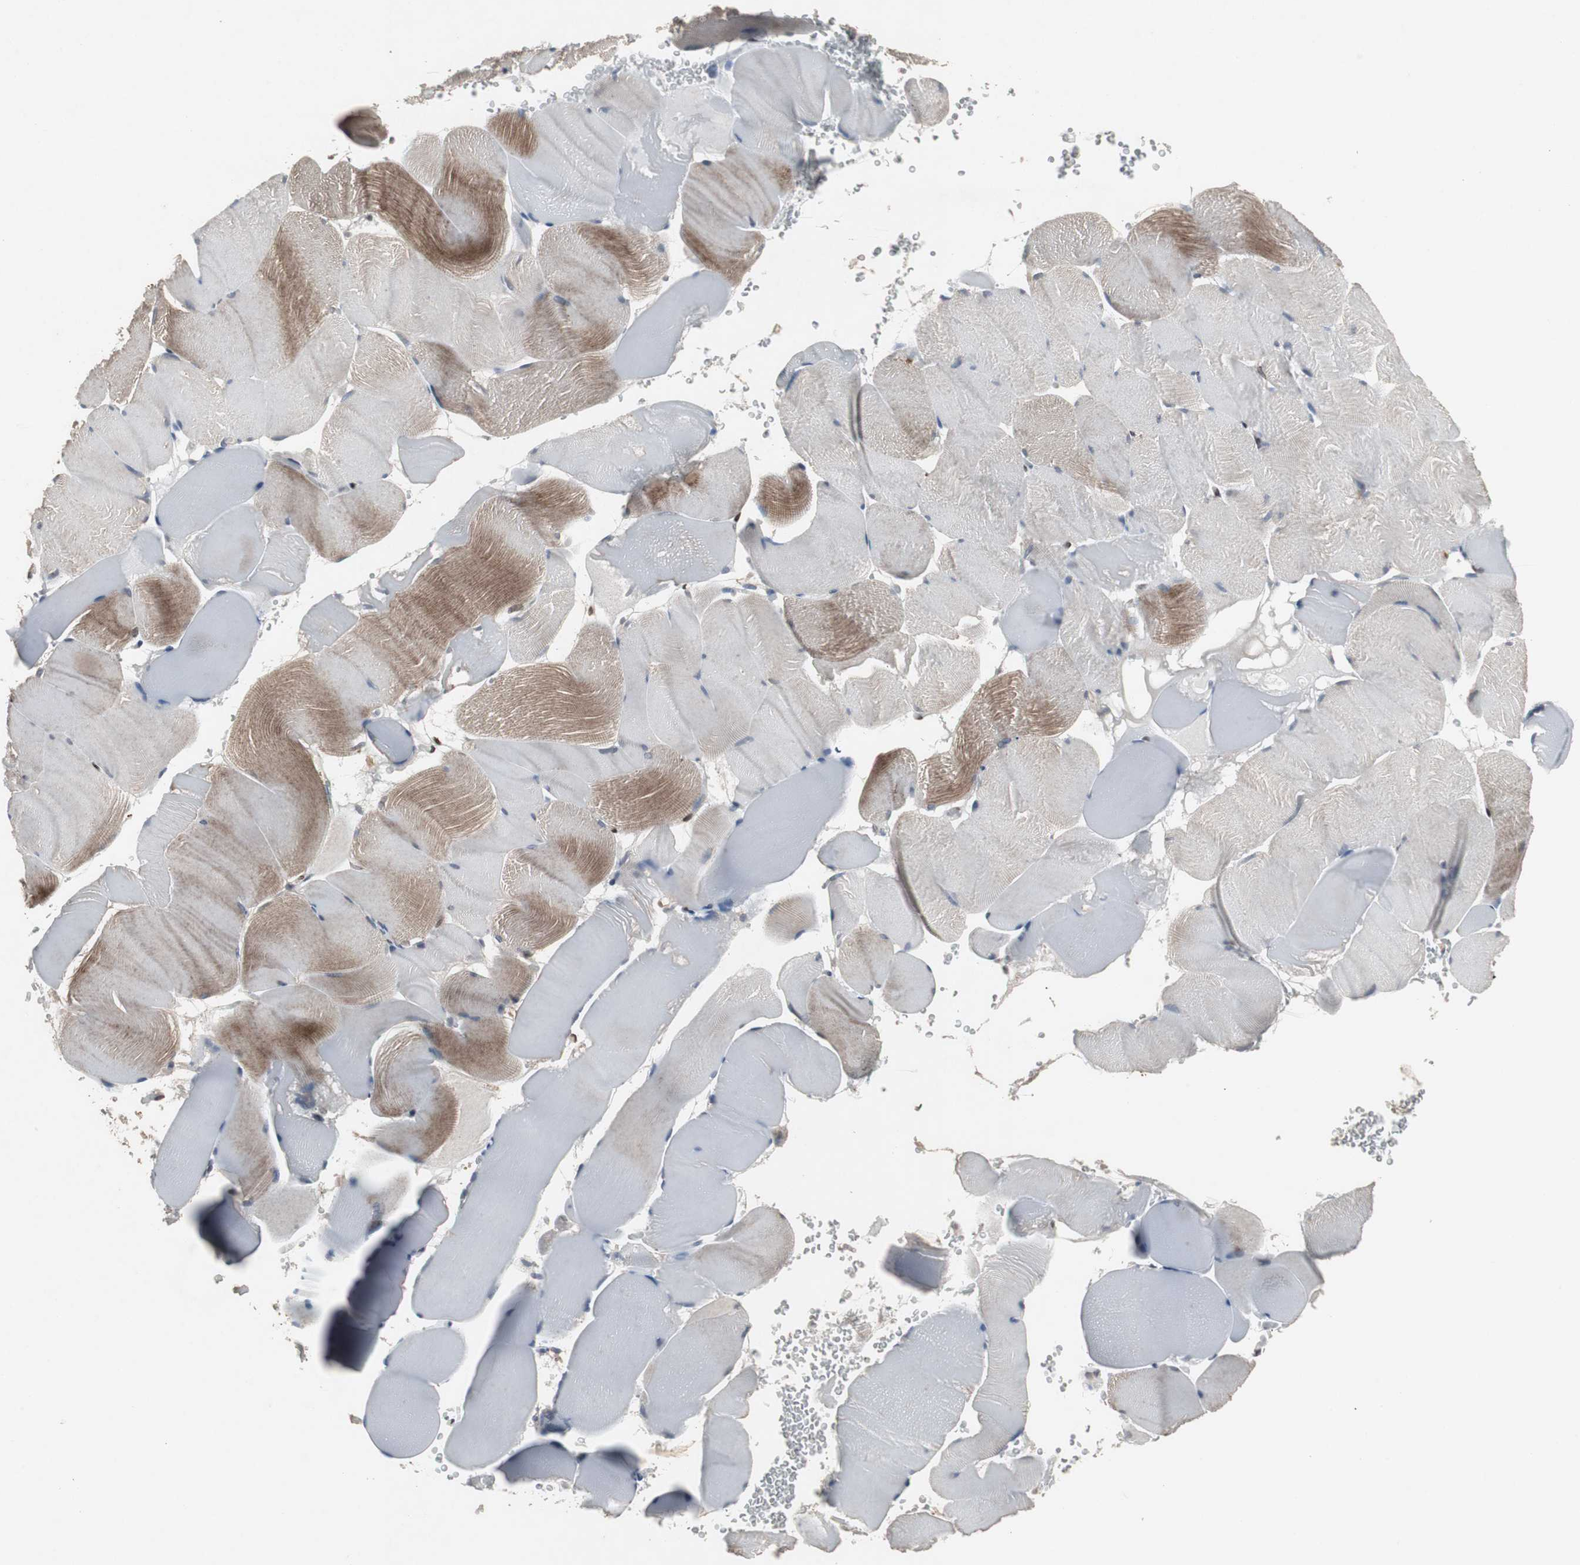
{"staining": {"intensity": "strong", "quantity": "25%-75%", "location": "cytoplasmic/membranous"}, "tissue": "skeletal muscle", "cell_type": "Myocytes", "image_type": "normal", "snomed": [{"axis": "morphology", "description": "Normal tissue, NOS"}, {"axis": "topography", "description": "Skeletal muscle"}], "caption": "DAB immunohistochemical staining of normal human skeletal muscle shows strong cytoplasmic/membranous protein staining in about 25%-75% of myocytes.", "gene": "ZNF396", "patient": {"sex": "male", "age": 62}}